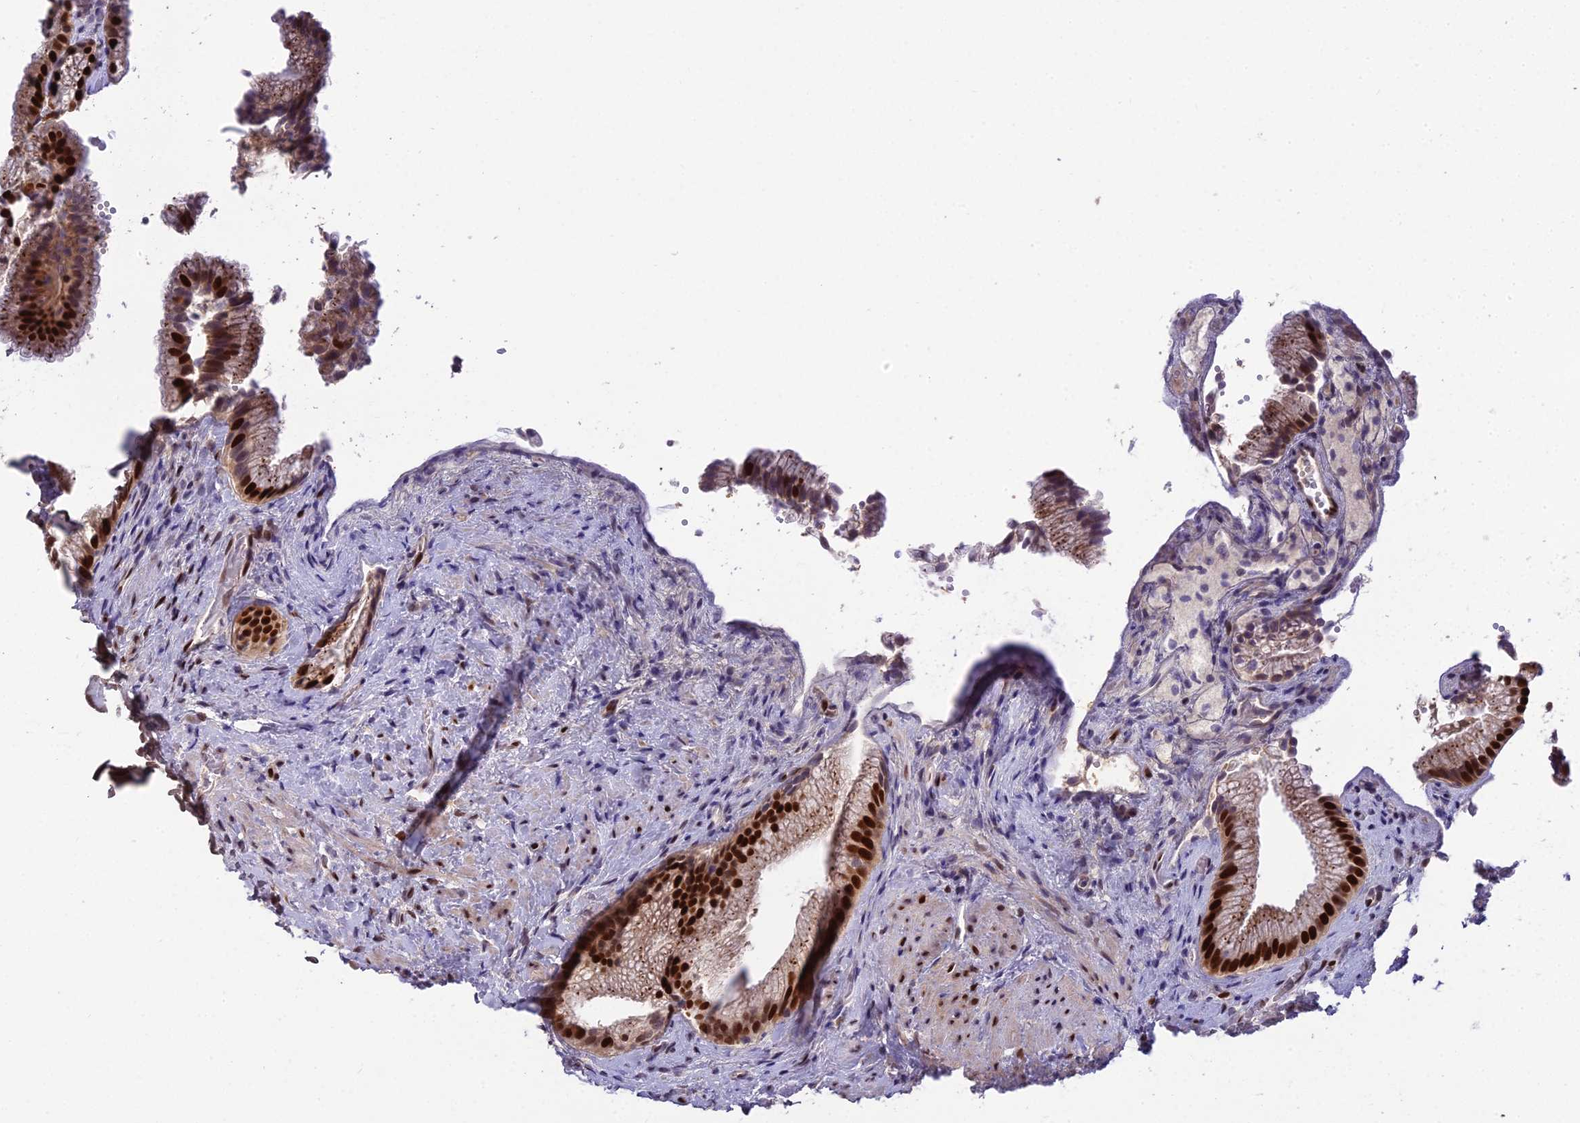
{"staining": {"intensity": "strong", "quantity": ">75%", "location": "cytoplasmic/membranous,nuclear"}, "tissue": "gallbladder", "cell_type": "Glandular cells", "image_type": "normal", "snomed": [{"axis": "morphology", "description": "Normal tissue, NOS"}, {"axis": "morphology", "description": "Inflammation, NOS"}, {"axis": "topography", "description": "Gallbladder"}], "caption": "DAB (3,3'-diaminobenzidine) immunohistochemical staining of normal human gallbladder exhibits strong cytoplasmic/membranous,nuclear protein expression in about >75% of glandular cells.", "gene": "ZNF707", "patient": {"sex": "male", "age": 51}}